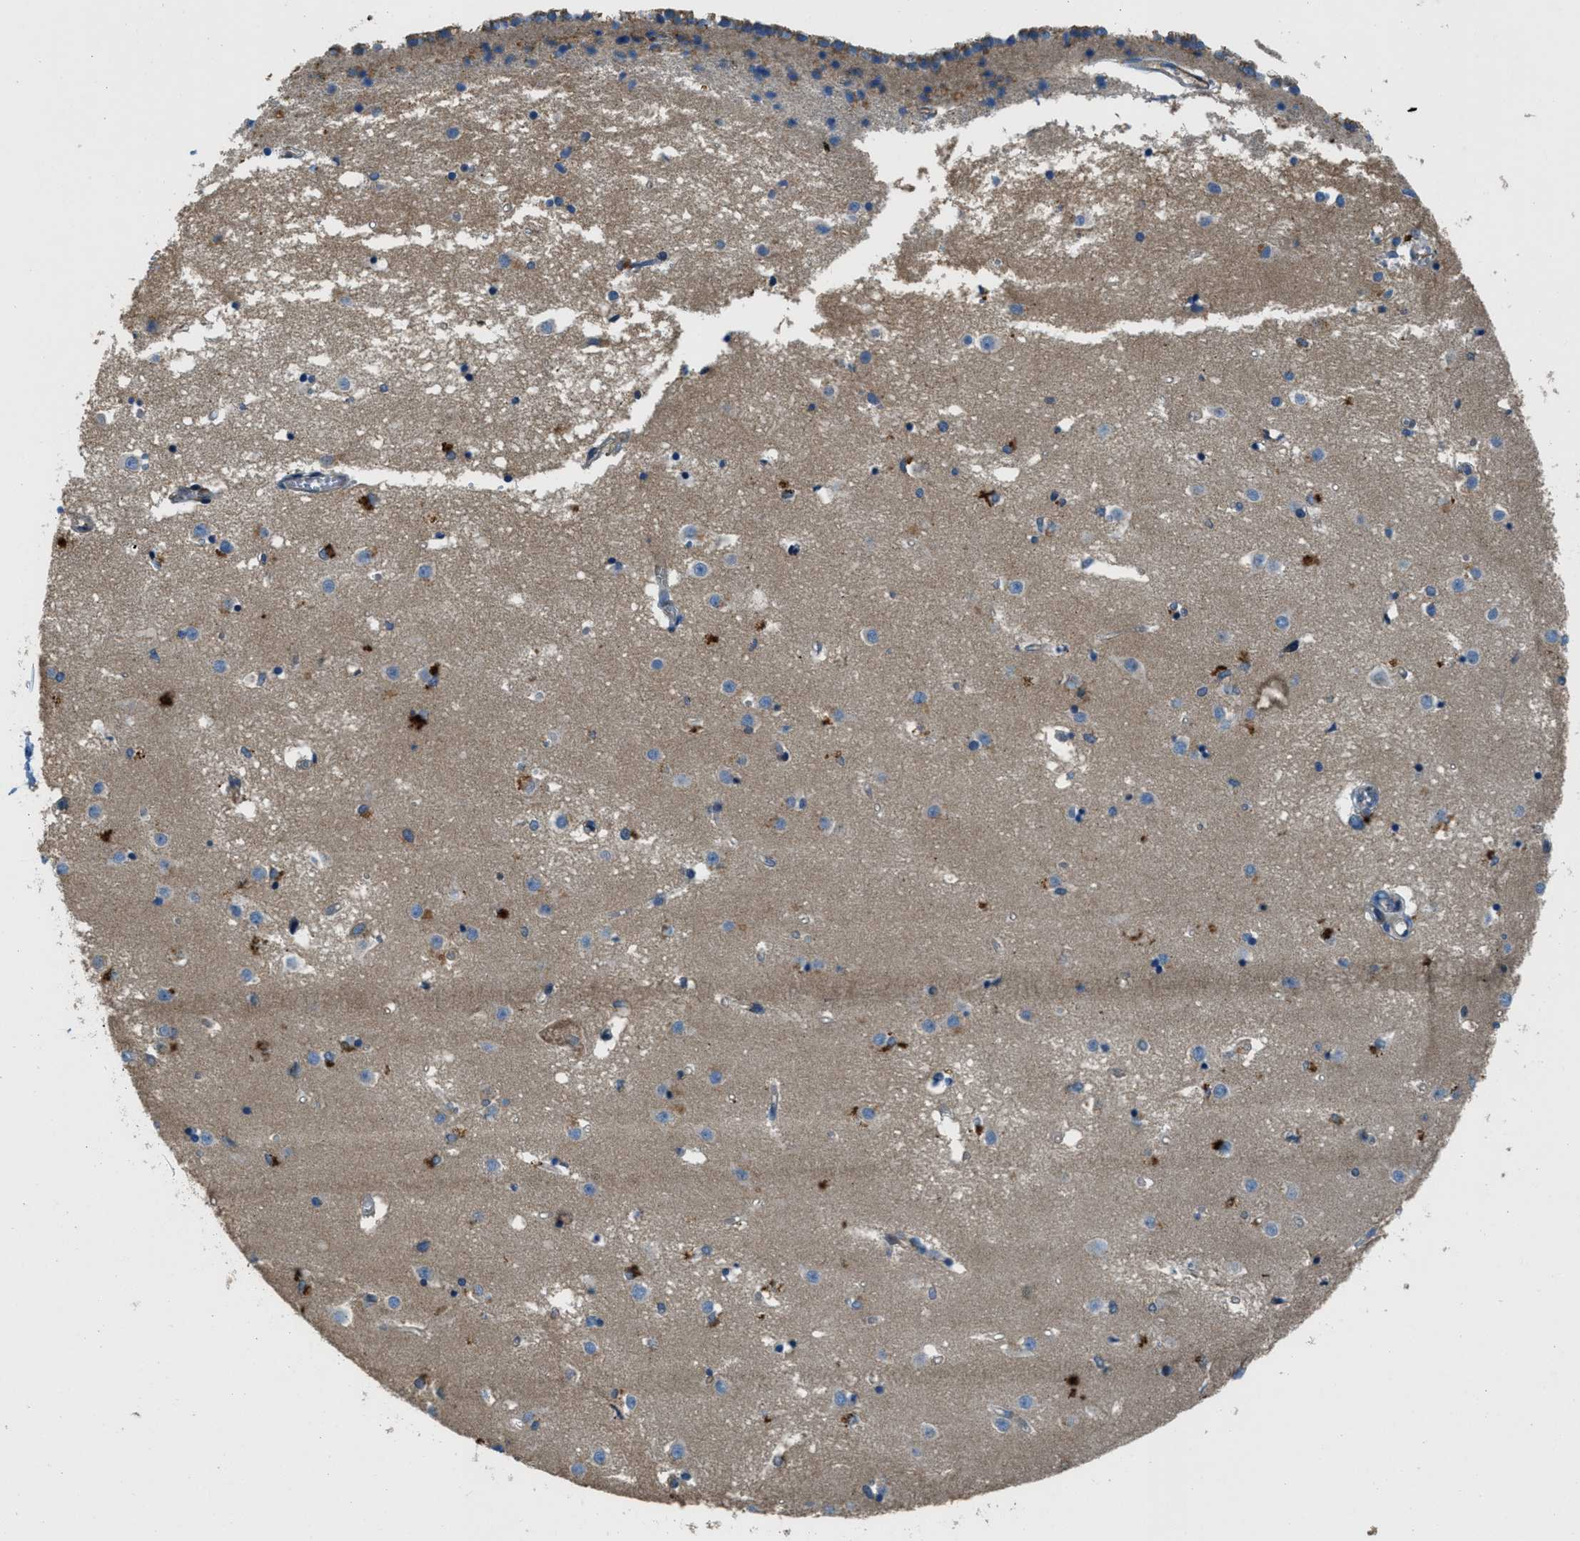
{"staining": {"intensity": "weak", "quantity": "25%-75%", "location": "cytoplasmic/membranous"}, "tissue": "caudate", "cell_type": "Glial cells", "image_type": "normal", "snomed": [{"axis": "morphology", "description": "Normal tissue, NOS"}, {"axis": "topography", "description": "Lateral ventricle wall"}], "caption": "Immunohistochemistry micrograph of benign caudate: caudate stained using IHC reveals low levels of weak protein expression localized specifically in the cytoplasmic/membranous of glial cells, appearing as a cytoplasmic/membranous brown color.", "gene": "GIMAP8", "patient": {"sex": "male", "age": 45}}